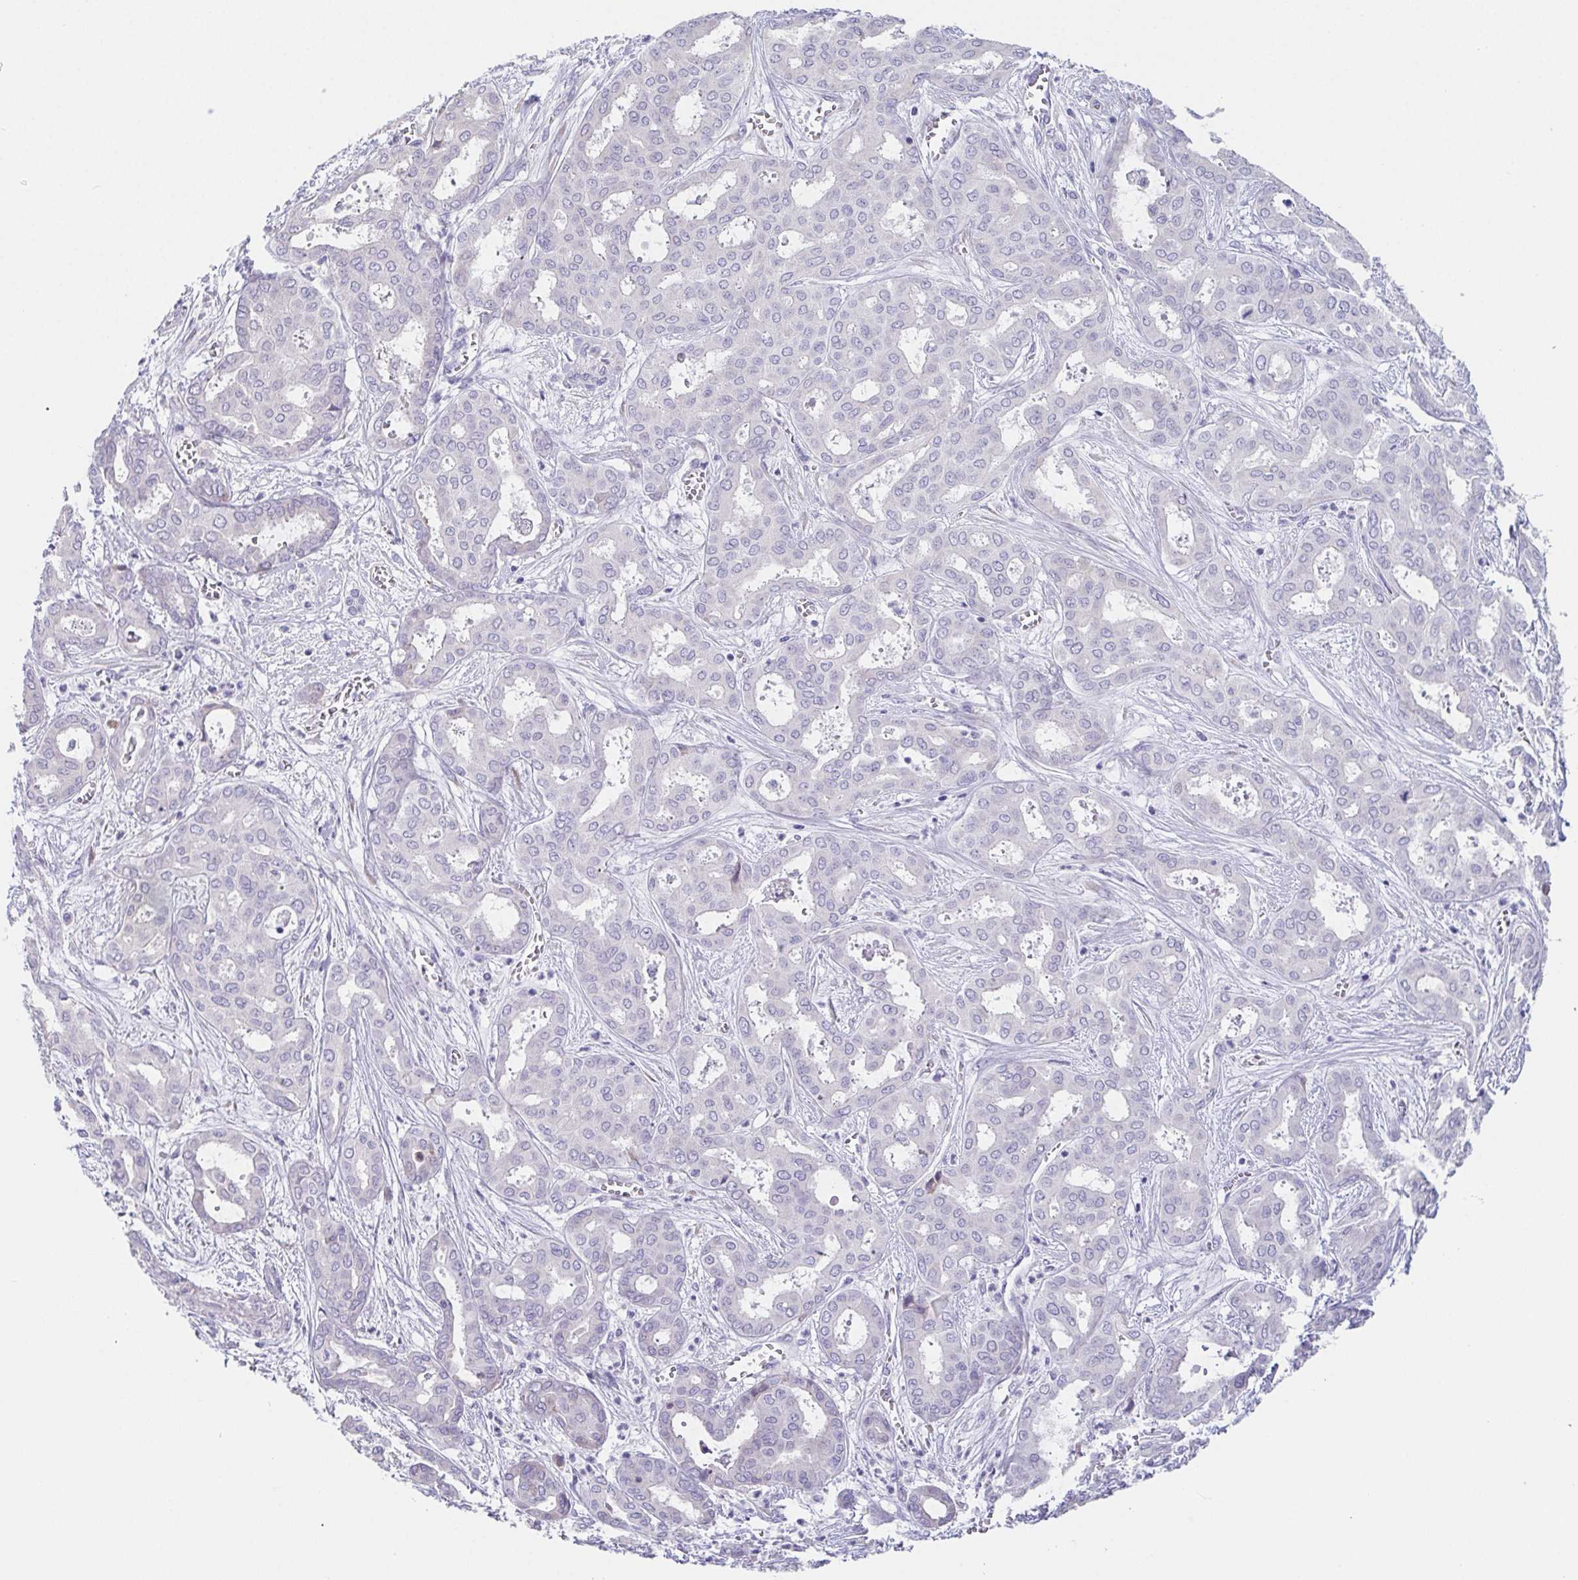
{"staining": {"intensity": "negative", "quantity": "none", "location": "none"}, "tissue": "liver cancer", "cell_type": "Tumor cells", "image_type": "cancer", "snomed": [{"axis": "morphology", "description": "Cholangiocarcinoma"}, {"axis": "topography", "description": "Liver"}], "caption": "This is a photomicrograph of immunohistochemistry staining of liver cholangiocarcinoma, which shows no positivity in tumor cells.", "gene": "HDGFL1", "patient": {"sex": "female", "age": 64}}